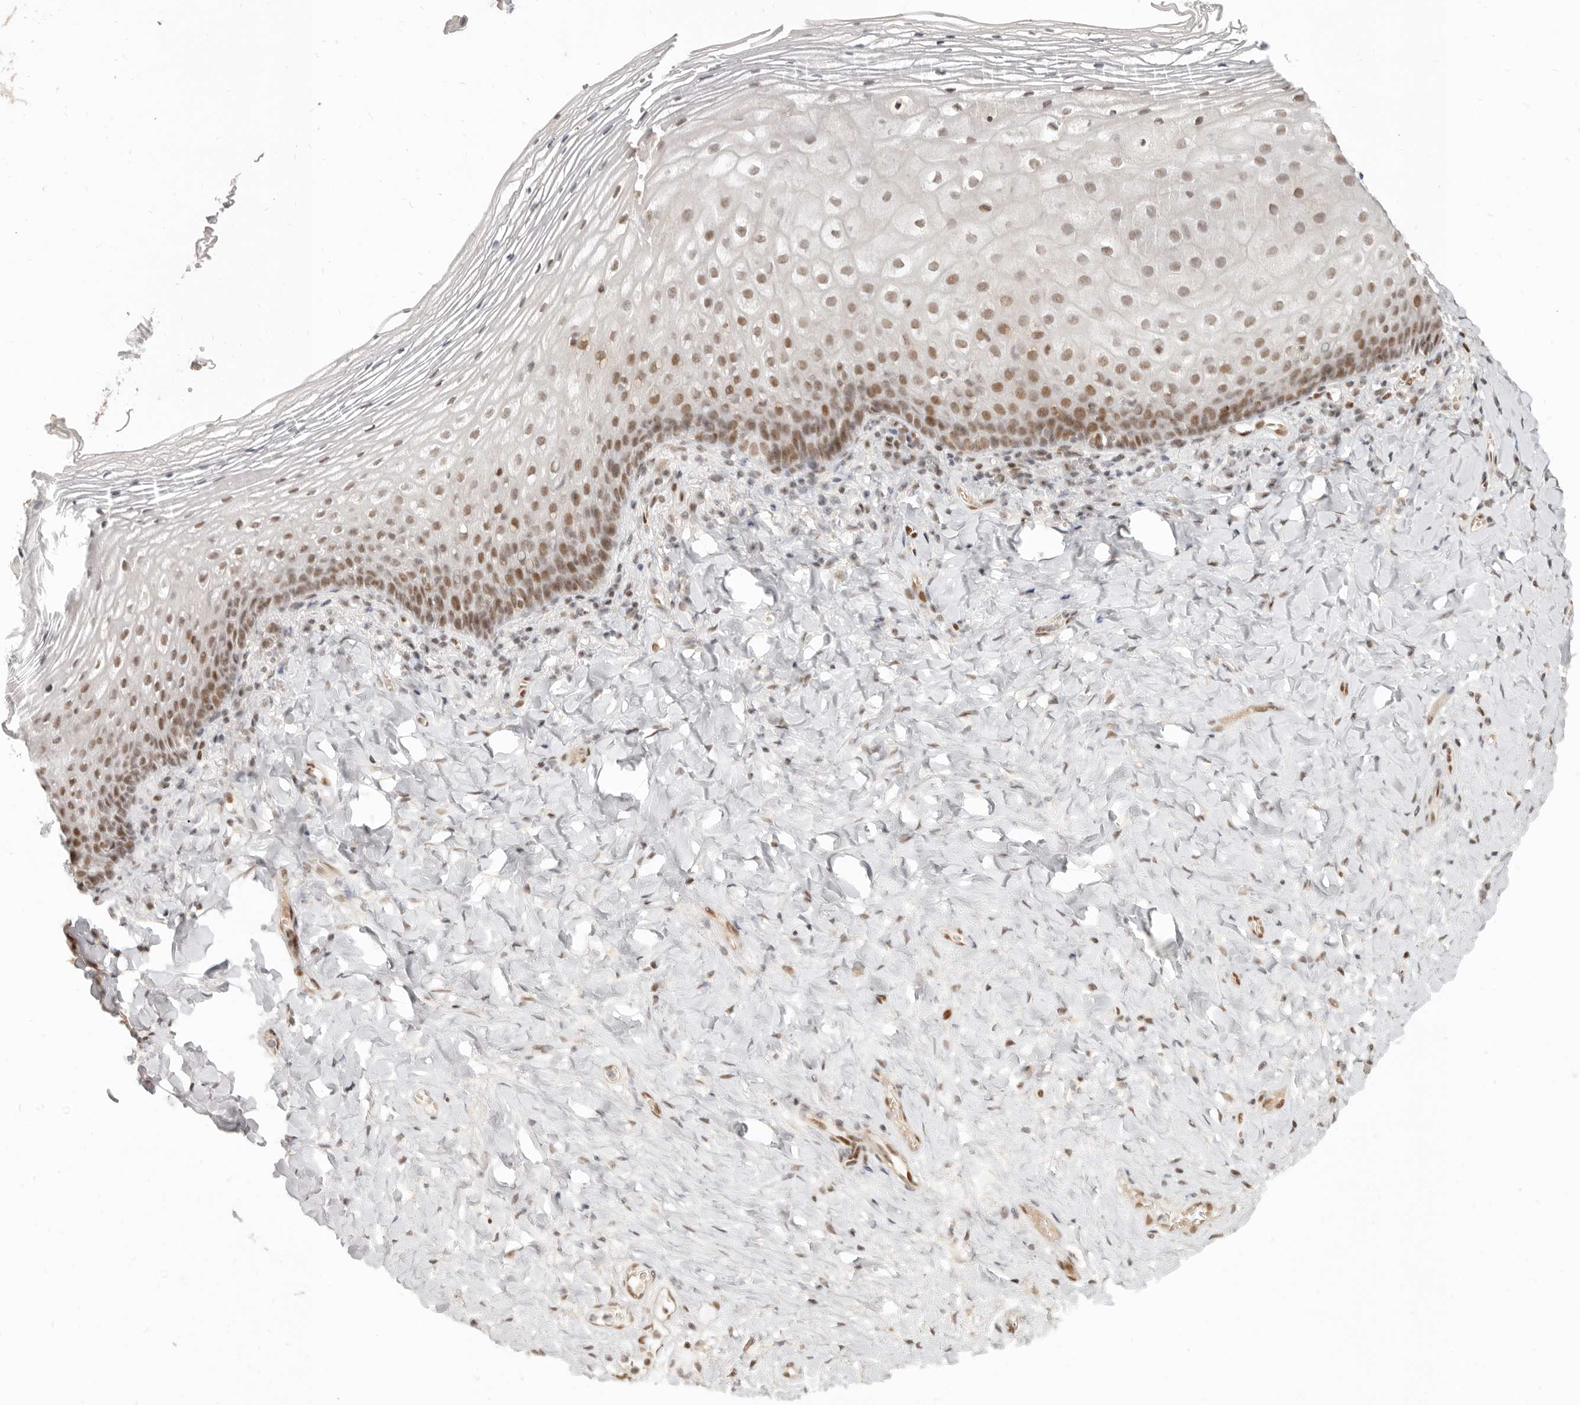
{"staining": {"intensity": "moderate", "quantity": ">75%", "location": "nuclear"}, "tissue": "vagina", "cell_type": "Squamous epithelial cells", "image_type": "normal", "snomed": [{"axis": "morphology", "description": "Normal tissue, NOS"}, {"axis": "topography", "description": "Vagina"}], "caption": "DAB immunohistochemical staining of unremarkable human vagina exhibits moderate nuclear protein staining in about >75% of squamous epithelial cells. Ihc stains the protein of interest in brown and the nuclei are stained blue.", "gene": "GABPA", "patient": {"sex": "female", "age": 60}}